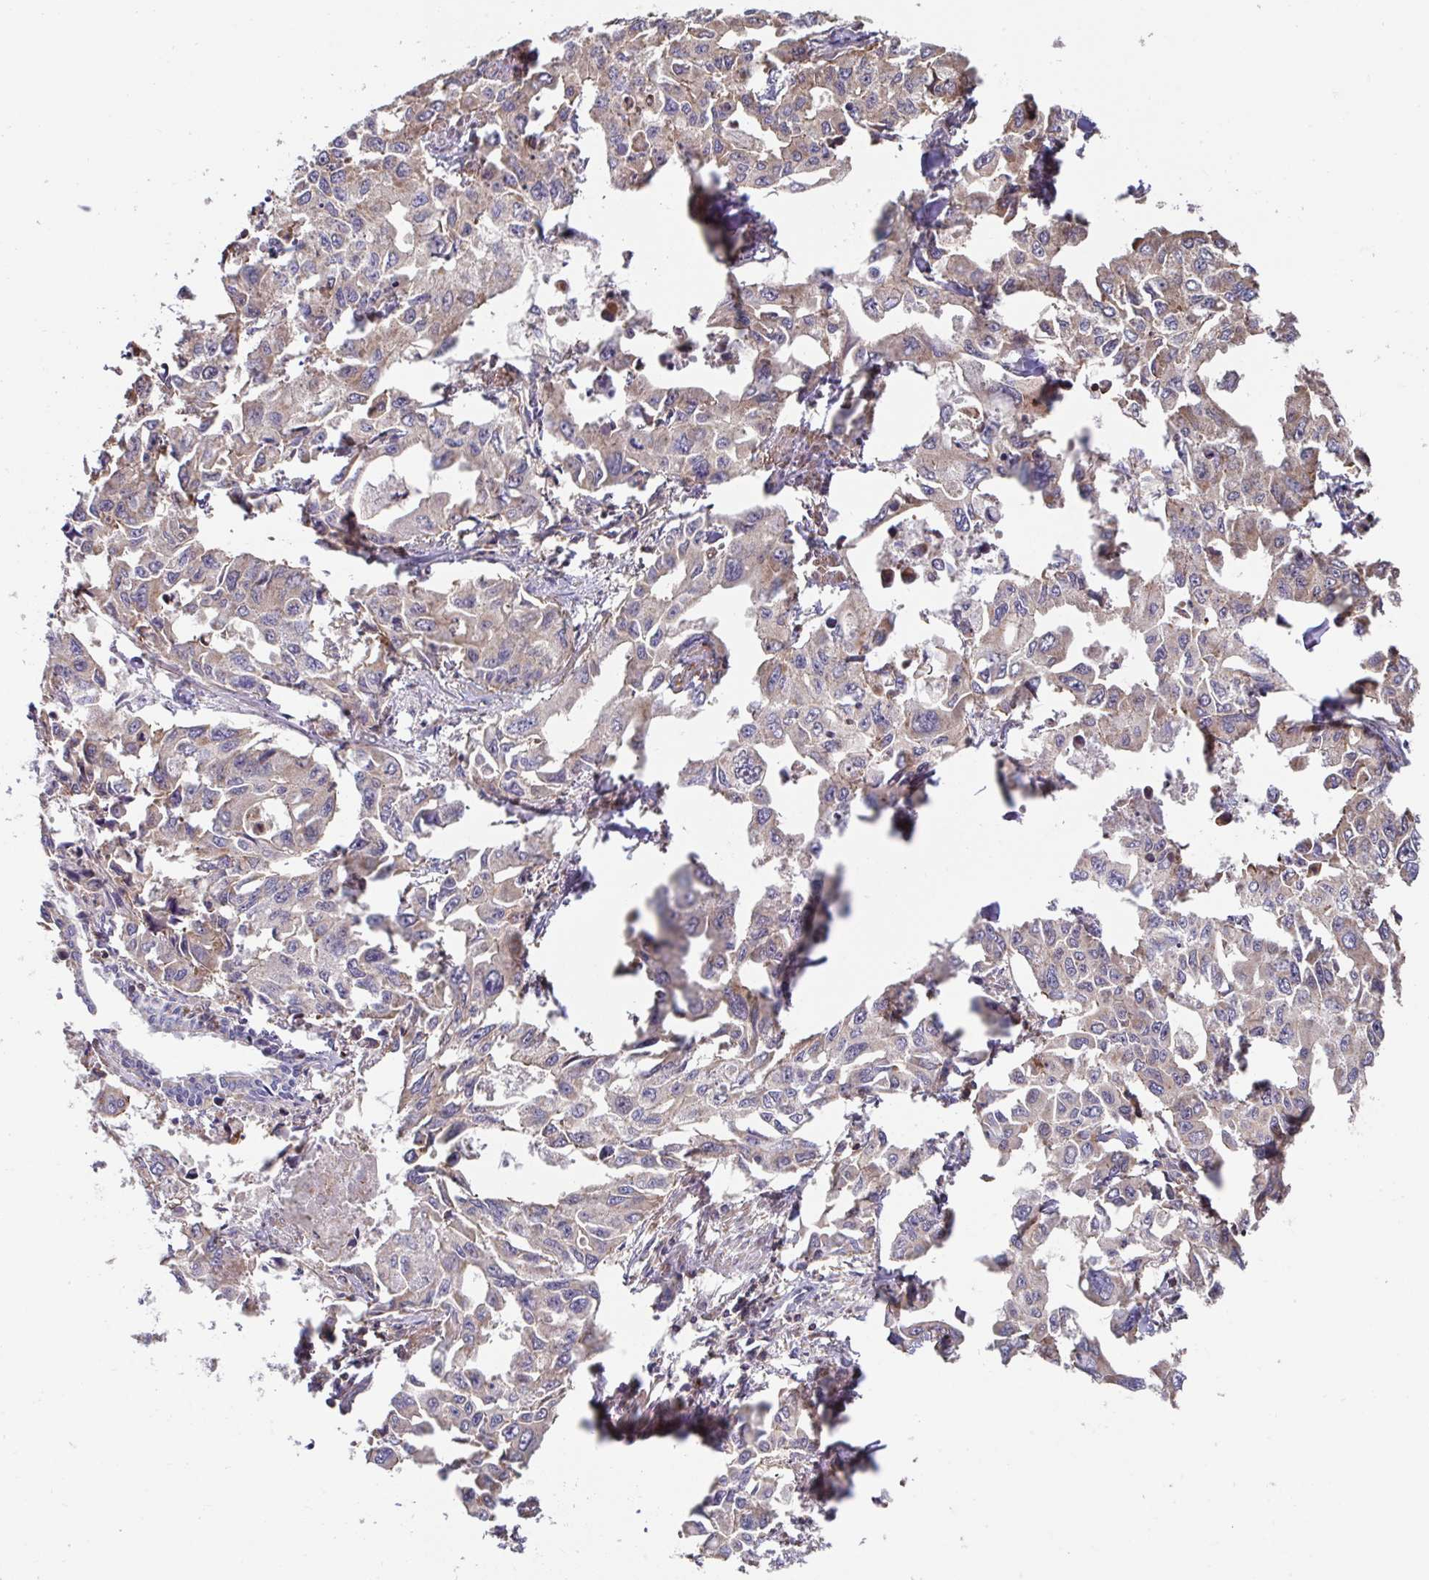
{"staining": {"intensity": "weak", "quantity": "25%-75%", "location": "cytoplasmic/membranous"}, "tissue": "lung cancer", "cell_type": "Tumor cells", "image_type": "cancer", "snomed": [{"axis": "morphology", "description": "Adenocarcinoma, NOS"}, {"axis": "topography", "description": "Lung"}], "caption": "A micrograph of human adenocarcinoma (lung) stained for a protein reveals weak cytoplasmic/membranous brown staining in tumor cells.", "gene": "DZANK1", "patient": {"sex": "male", "age": 64}}